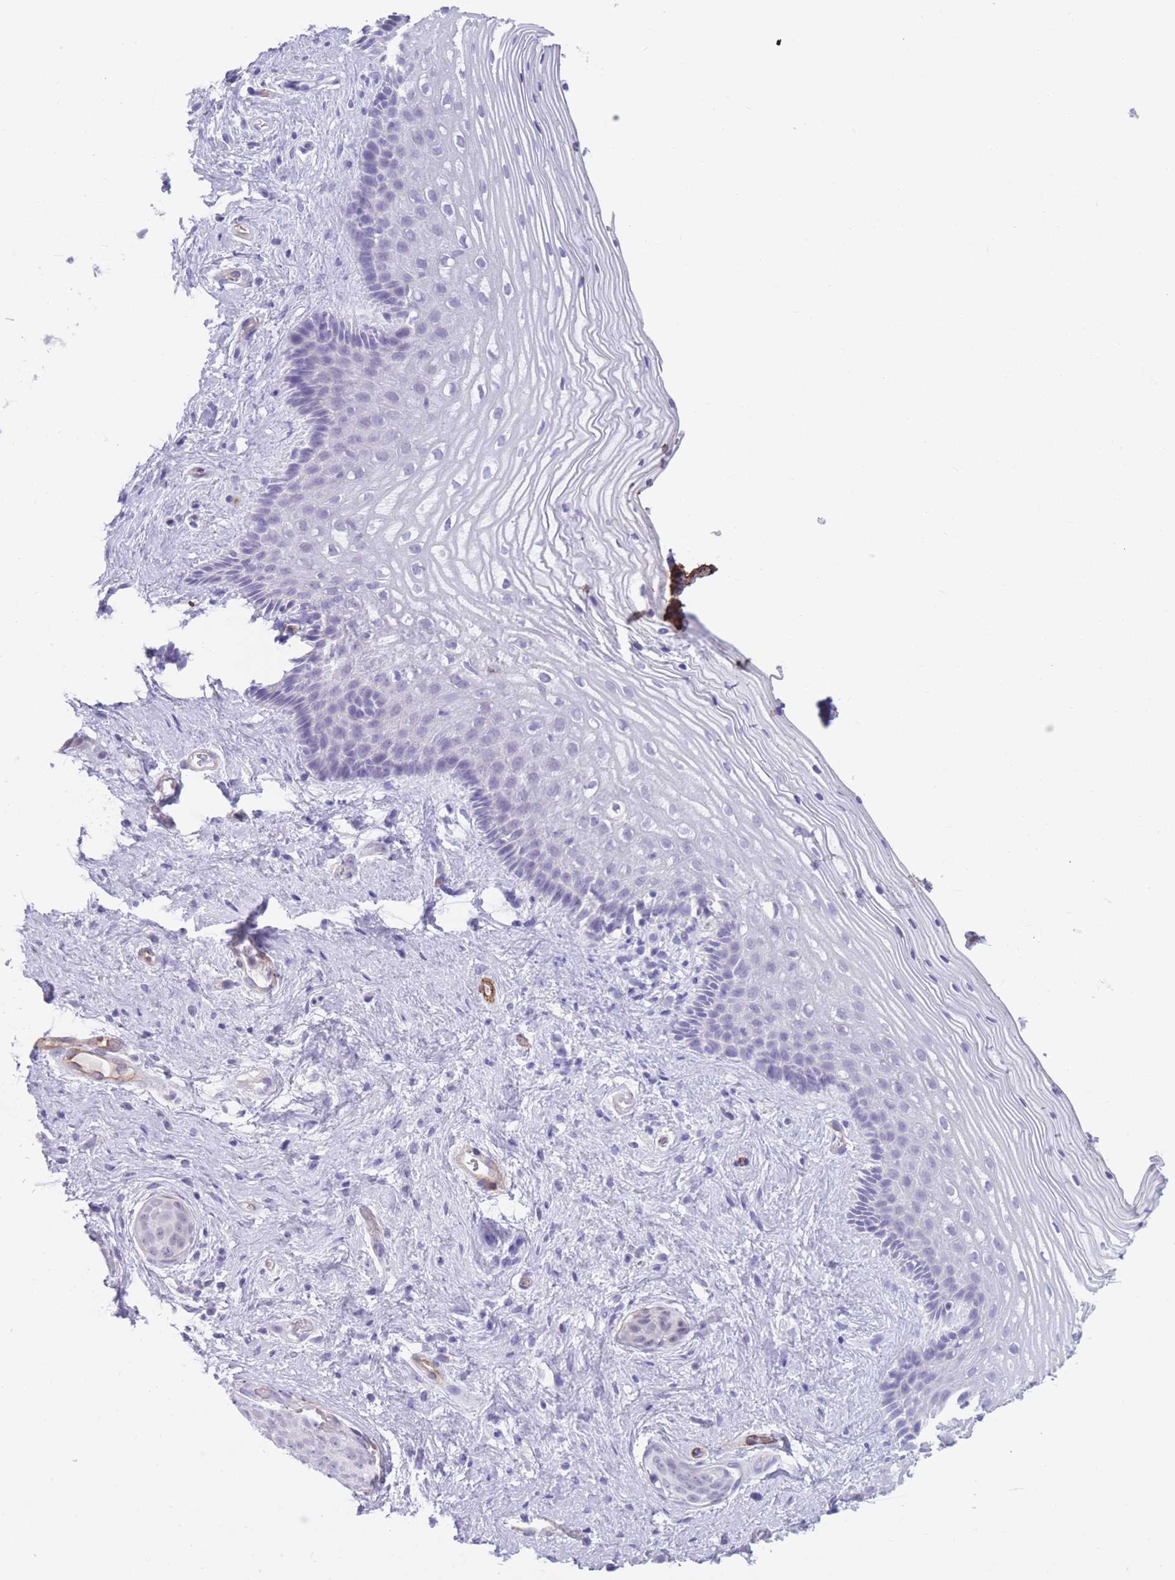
{"staining": {"intensity": "negative", "quantity": "none", "location": "none"}, "tissue": "vagina", "cell_type": "Squamous epithelial cells", "image_type": "normal", "snomed": [{"axis": "morphology", "description": "Normal tissue, NOS"}, {"axis": "topography", "description": "Vagina"}], "caption": "Squamous epithelial cells show no significant staining in normal vagina. (DAB immunohistochemistry with hematoxylin counter stain).", "gene": "DPYD", "patient": {"sex": "female", "age": 47}}